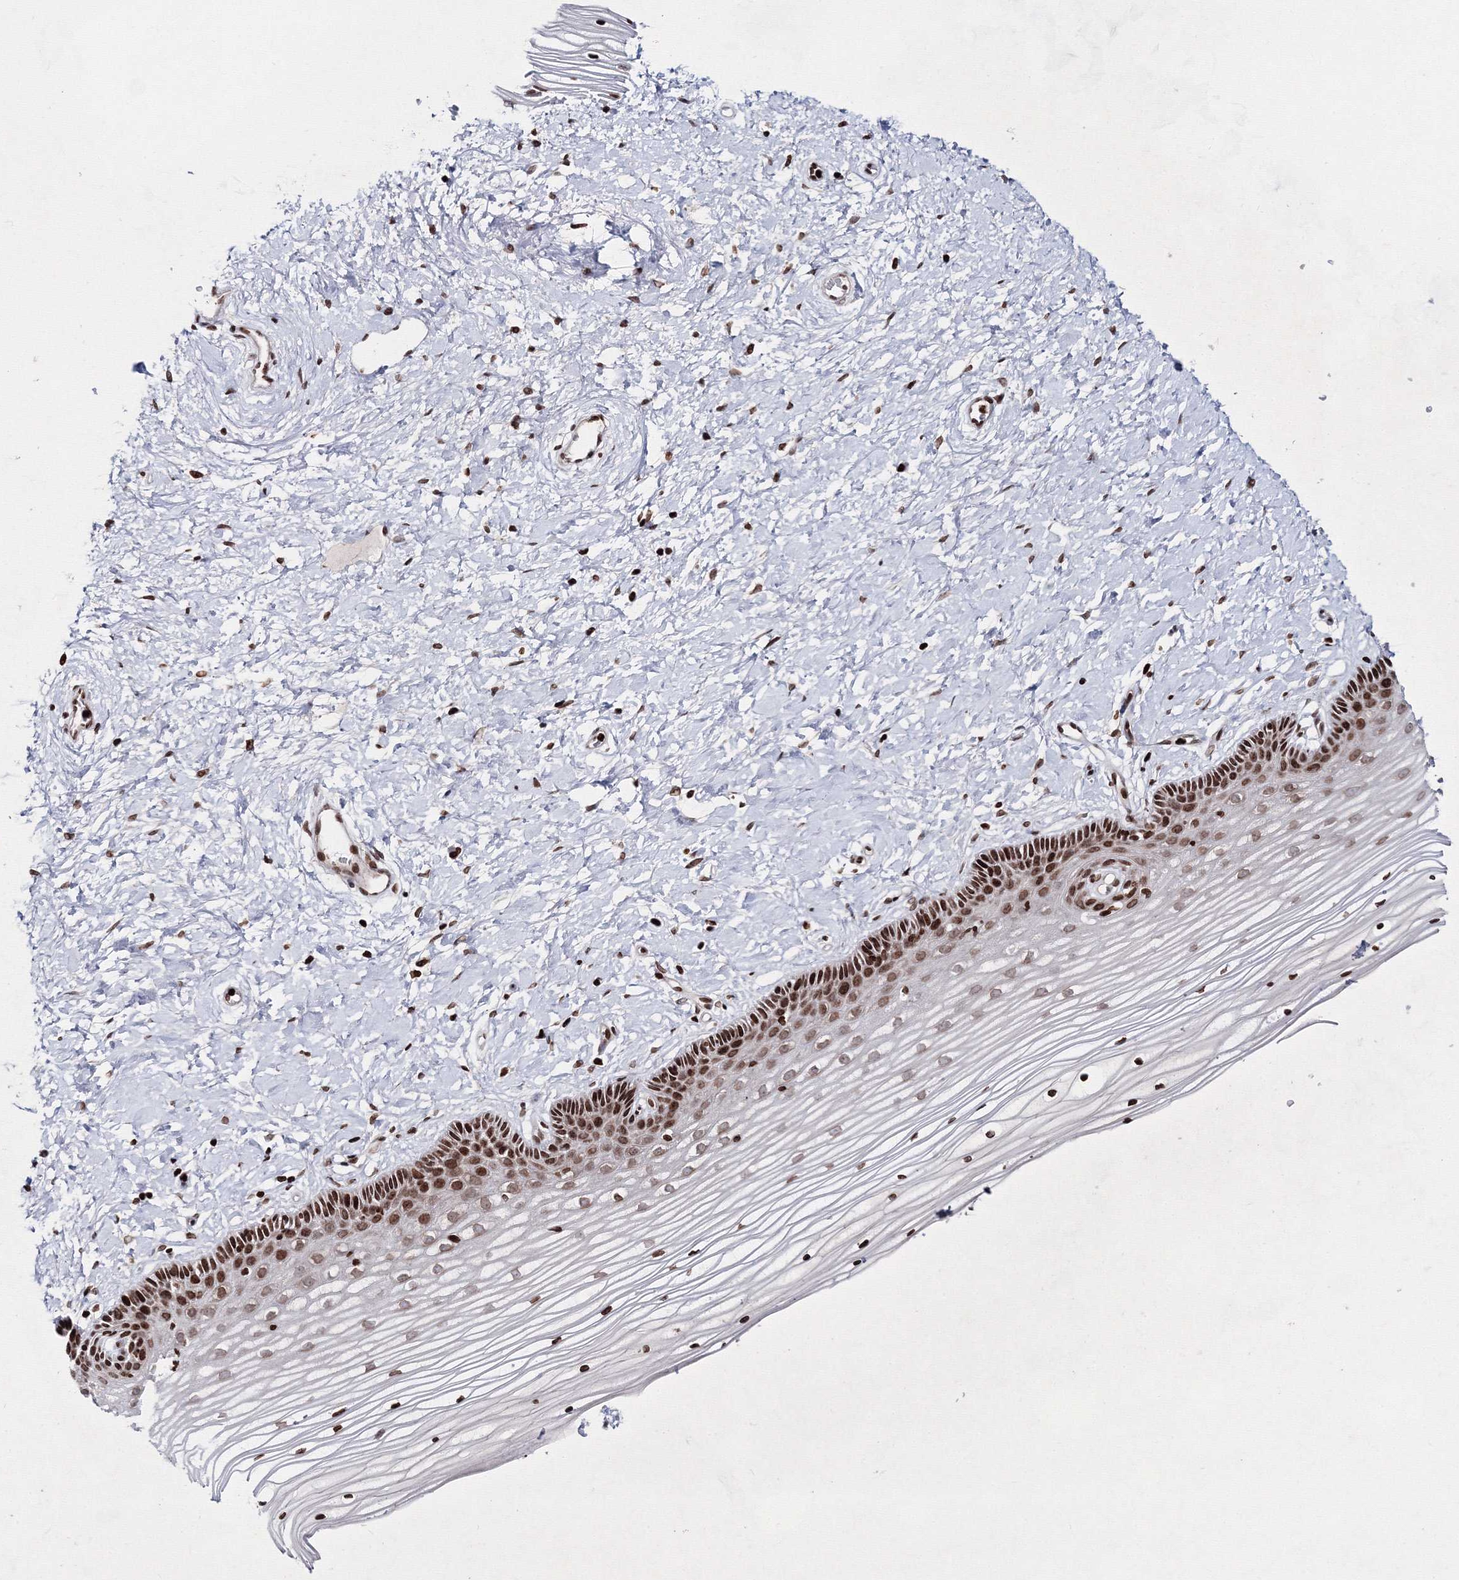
{"staining": {"intensity": "moderate", "quantity": ">75%", "location": "nuclear"}, "tissue": "vagina", "cell_type": "Squamous epithelial cells", "image_type": "normal", "snomed": [{"axis": "morphology", "description": "Normal tissue, NOS"}, {"axis": "topography", "description": "Vagina"}, {"axis": "topography", "description": "Cervix"}], "caption": "Squamous epithelial cells show medium levels of moderate nuclear staining in approximately >75% of cells in normal human vagina.", "gene": "SMIM29", "patient": {"sex": "female", "age": 40}}